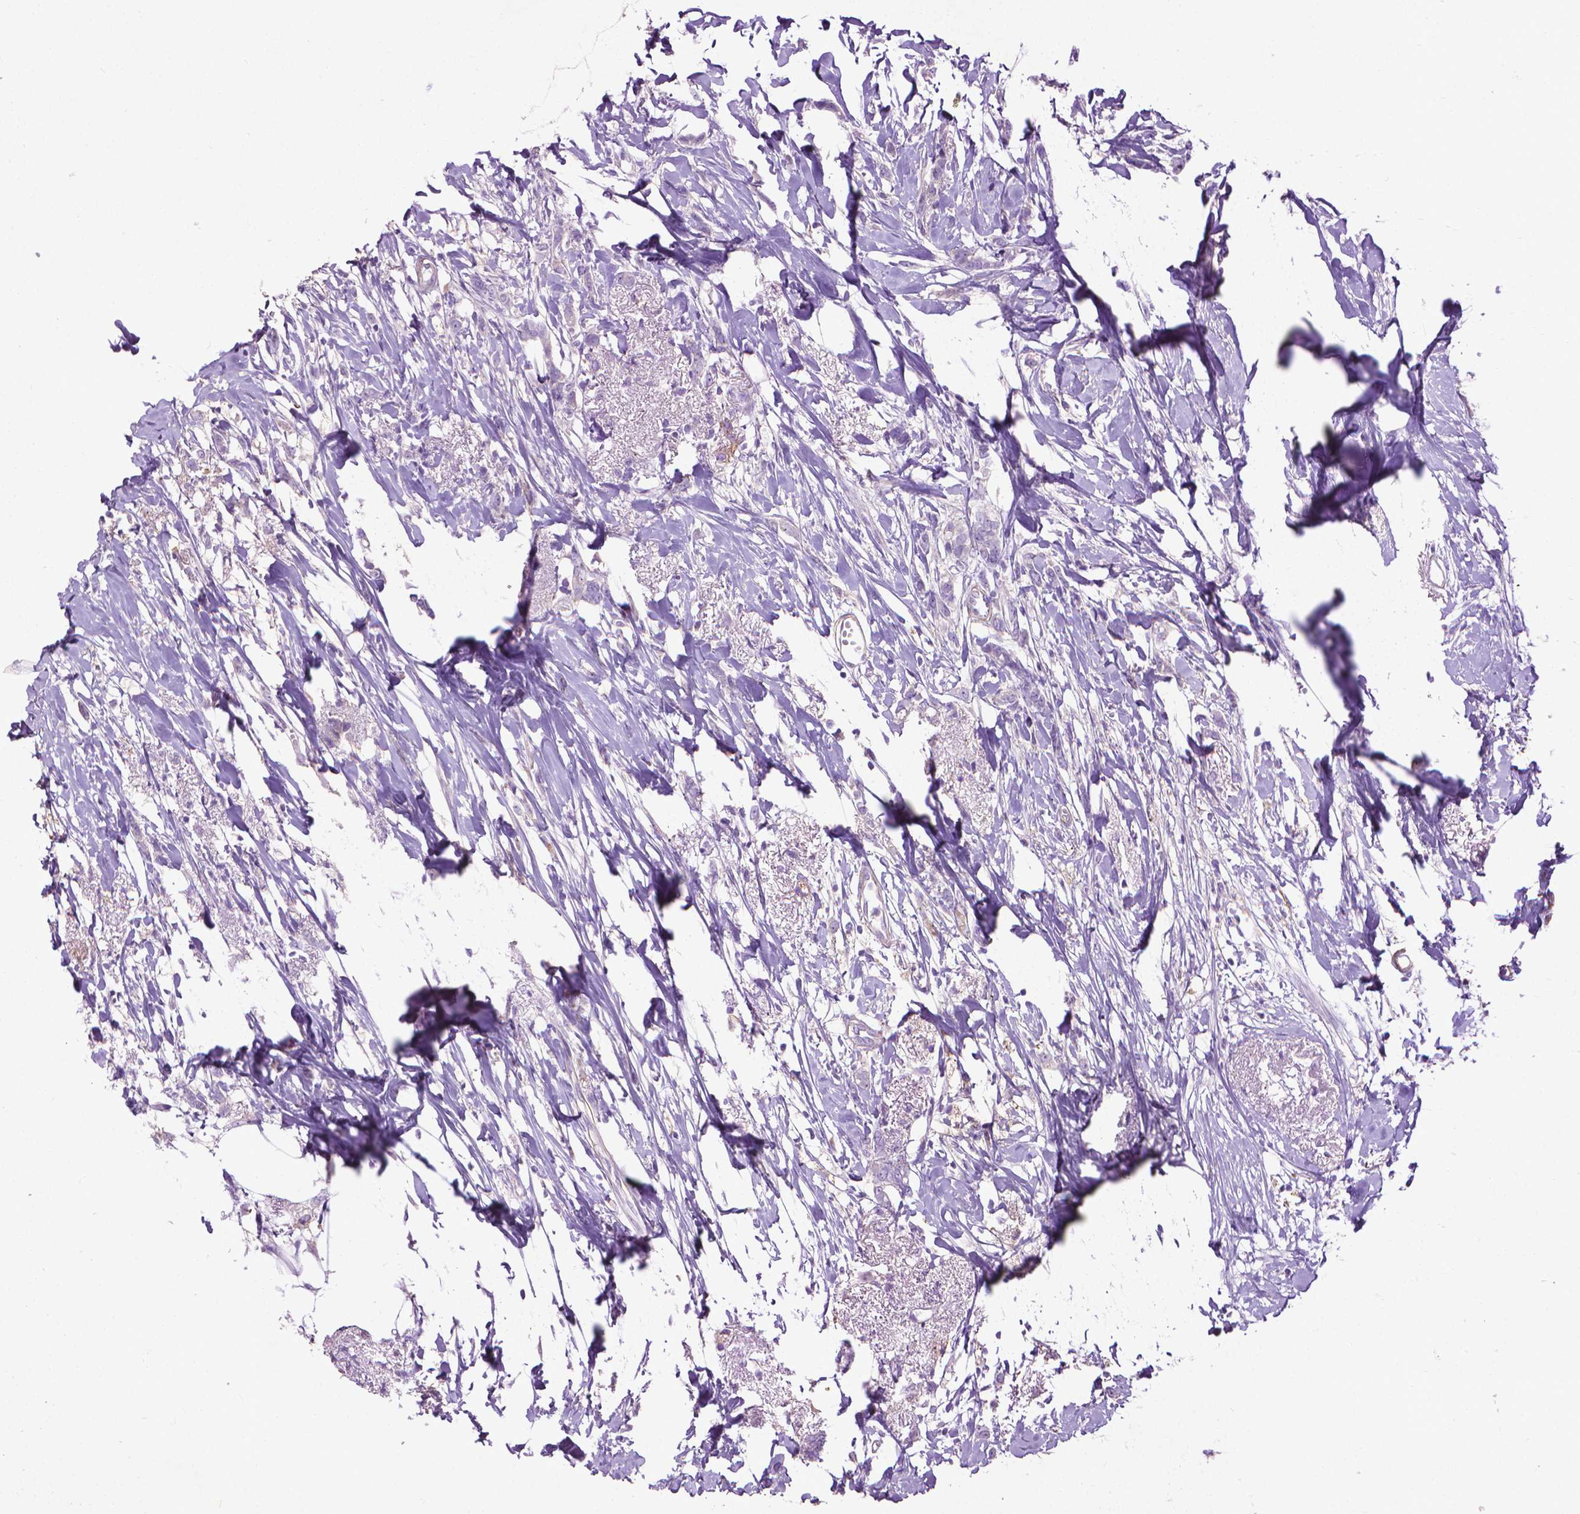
{"staining": {"intensity": "negative", "quantity": "none", "location": "none"}, "tissue": "breast cancer", "cell_type": "Tumor cells", "image_type": "cancer", "snomed": [{"axis": "morphology", "description": "Duct carcinoma"}, {"axis": "topography", "description": "Breast"}], "caption": "This image is of breast cancer (intraductal carcinoma) stained with IHC to label a protein in brown with the nuclei are counter-stained blue. There is no staining in tumor cells.", "gene": "AQP10", "patient": {"sex": "female", "age": 40}}